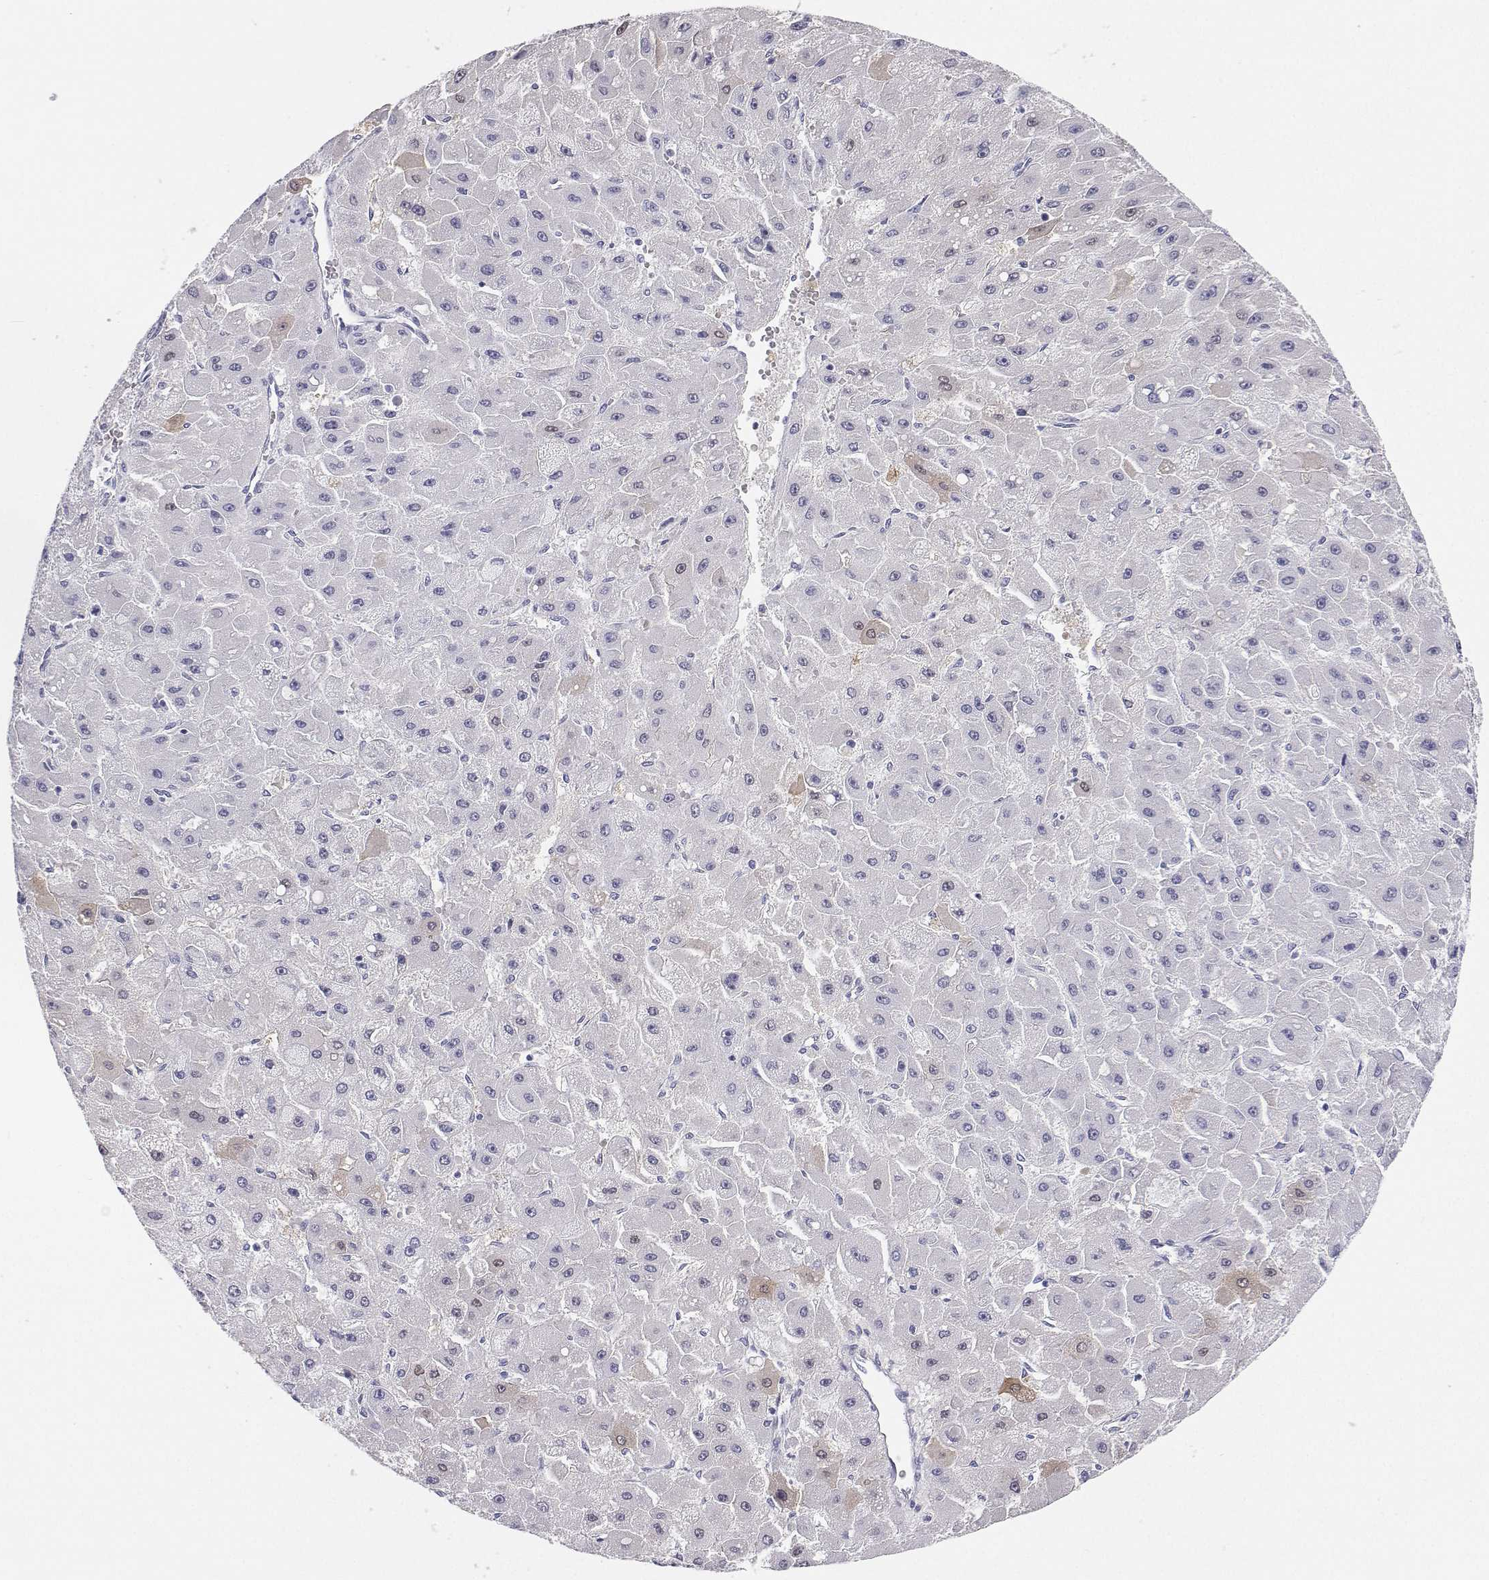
{"staining": {"intensity": "weak", "quantity": "<25%", "location": "cytoplasmic/membranous,nuclear"}, "tissue": "liver cancer", "cell_type": "Tumor cells", "image_type": "cancer", "snomed": [{"axis": "morphology", "description": "Carcinoma, Hepatocellular, NOS"}, {"axis": "topography", "description": "Liver"}], "caption": "Immunohistochemistry photomicrograph of human liver hepatocellular carcinoma stained for a protein (brown), which reveals no expression in tumor cells.", "gene": "BHMT", "patient": {"sex": "female", "age": 25}}